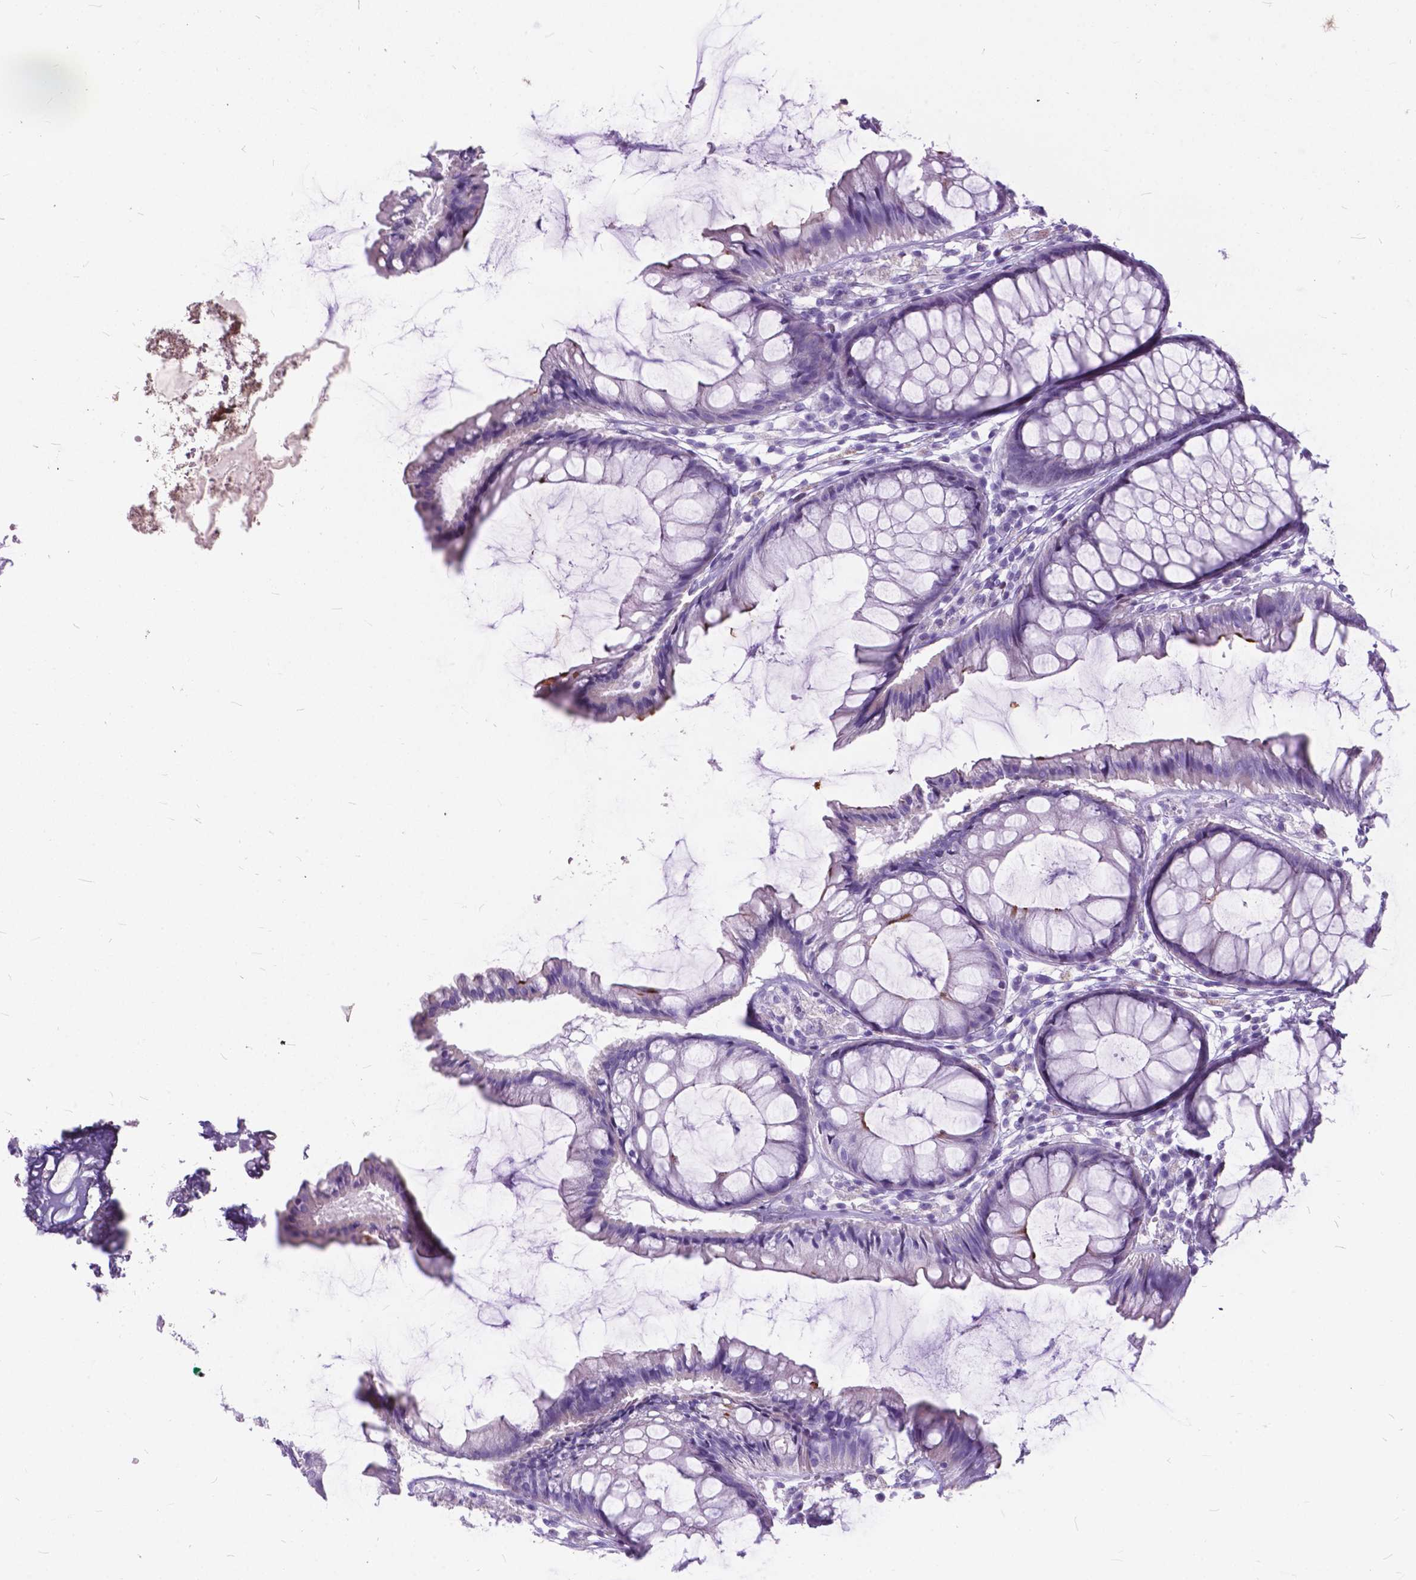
{"staining": {"intensity": "negative", "quantity": "none", "location": "none"}, "tissue": "colon", "cell_type": "Endothelial cells", "image_type": "normal", "snomed": [{"axis": "morphology", "description": "Normal tissue, NOS"}, {"axis": "morphology", "description": "Adenocarcinoma, NOS"}, {"axis": "topography", "description": "Colon"}], "caption": "Immunohistochemical staining of unremarkable human colon displays no significant staining in endothelial cells.", "gene": "BSND", "patient": {"sex": "male", "age": 65}}